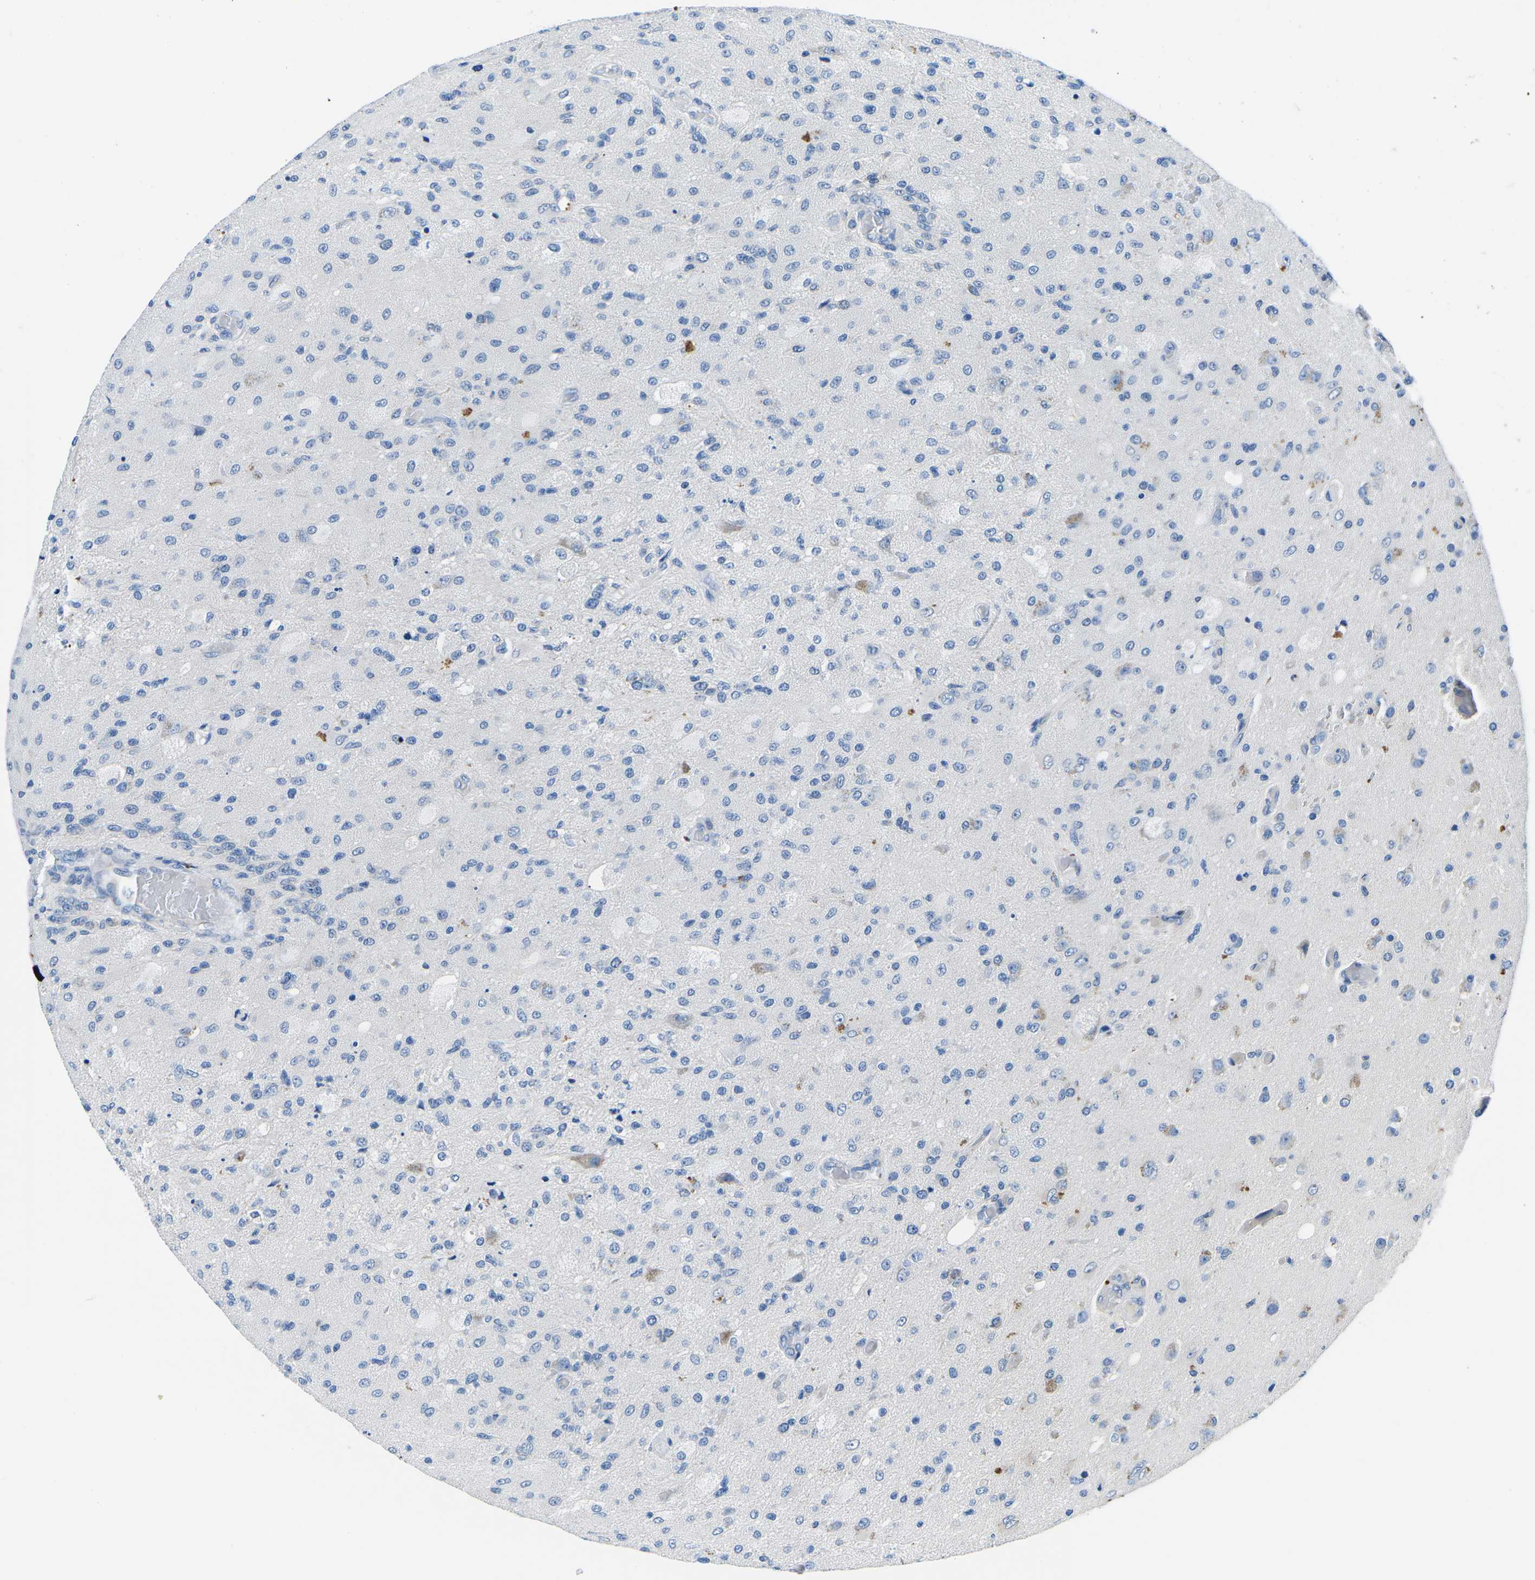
{"staining": {"intensity": "negative", "quantity": "none", "location": "none"}, "tissue": "glioma", "cell_type": "Tumor cells", "image_type": "cancer", "snomed": [{"axis": "morphology", "description": "Normal tissue, NOS"}, {"axis": "morphology", "description": "Glioma, malignant, High grade"}, {"axis": "topography", "description": "Cerebral cortex"}], "caption": "Immunohistochemistry (IHC) of malignant high-grade glioma displays no expression in tumor cells. Nuclei are stained in blue.", "gene": "TM6SF1", "patient": {"sex": "male", "age": 77}}